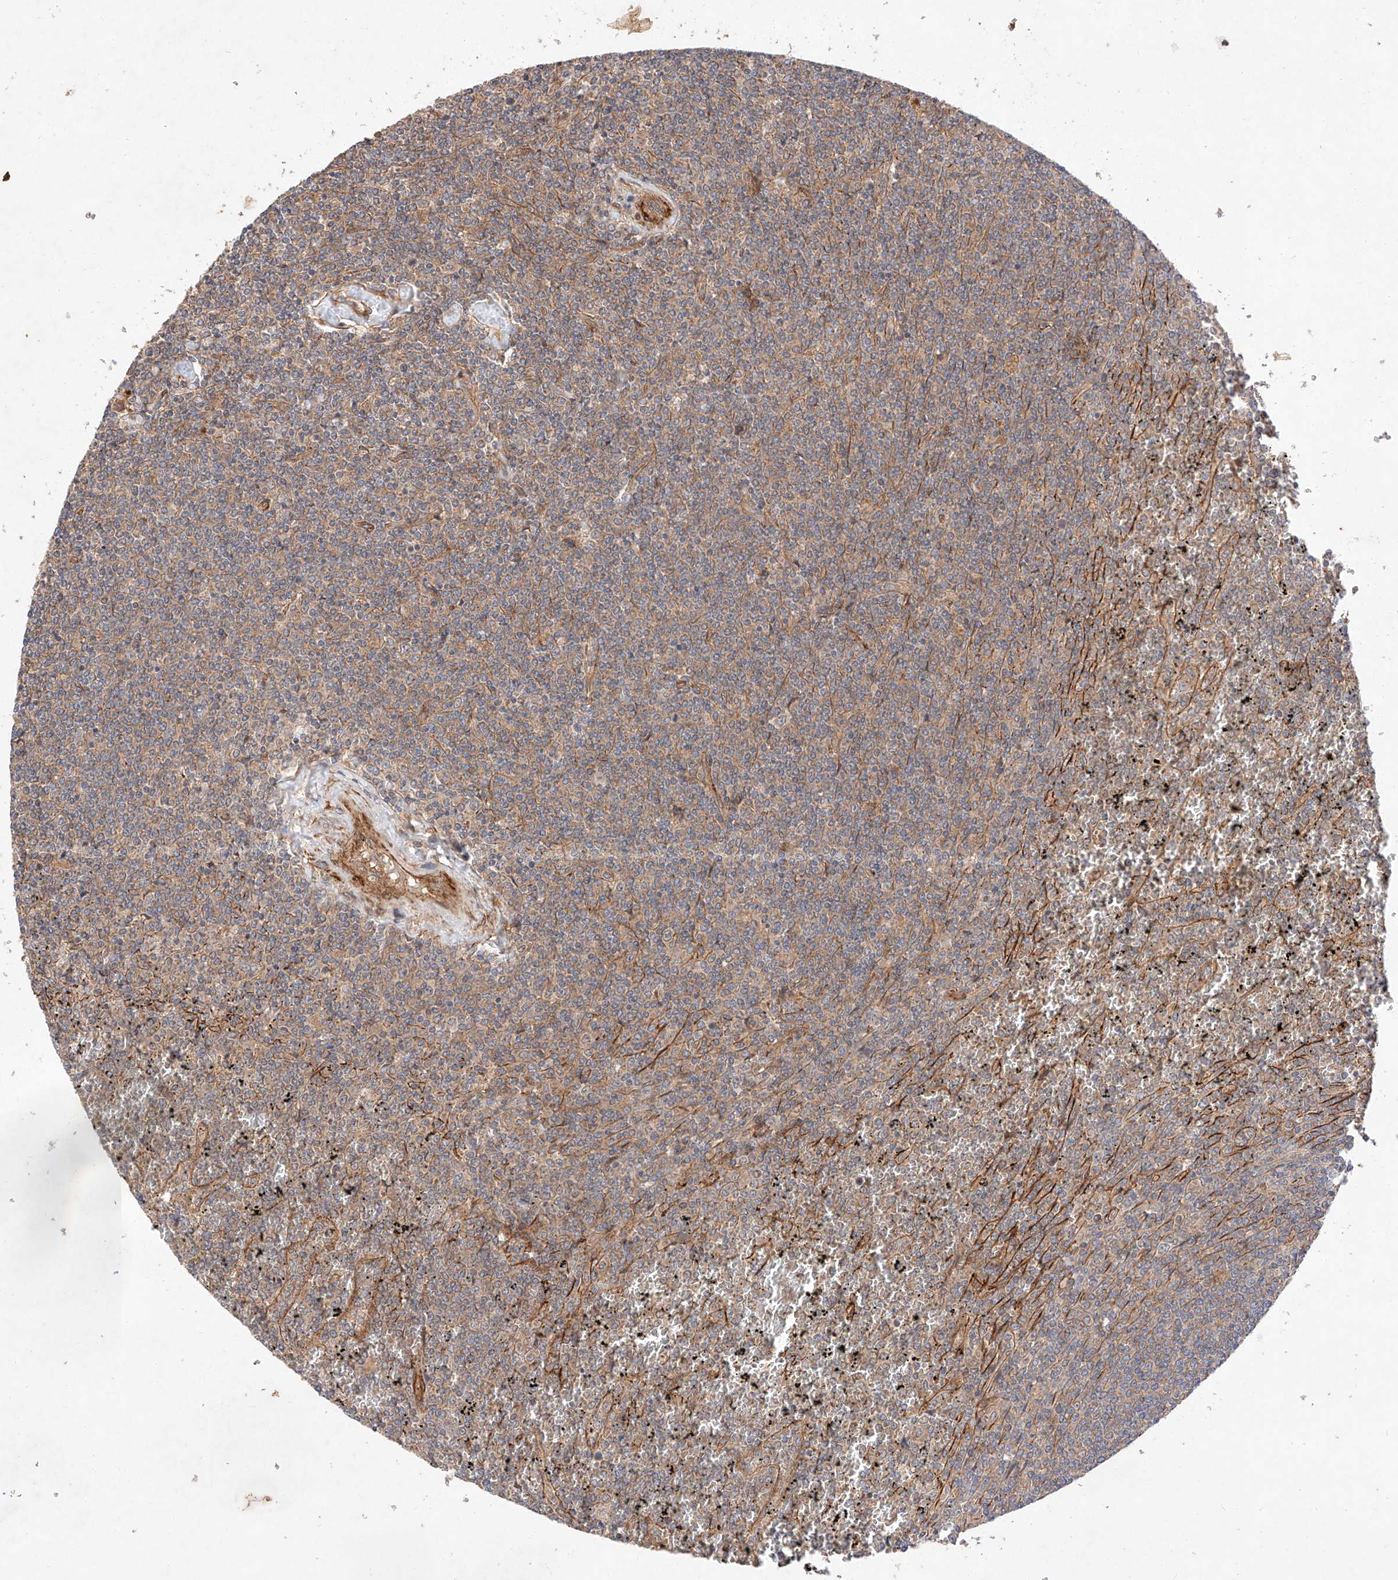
{"staining": {"intensity": "negative", "quantity": "none", "location": "none"}, "tissue": "lymphoma", "cell_type": "Tumor cells", "image_type": "cancer", "snomed": [{"axis": "morphology", "description": "Malignant lymphoma, non-Hodgkin's type, Low grade"}, {"axis": "topography", "description": "Spleen"}], "caption": "Histopathology image shows no significant protein staining in tumor cells of low-grade malignant lymphoma, non-Hodgkin's type.", "gene": "RAB23", "patient": {"sex": "female", "age": 19}}